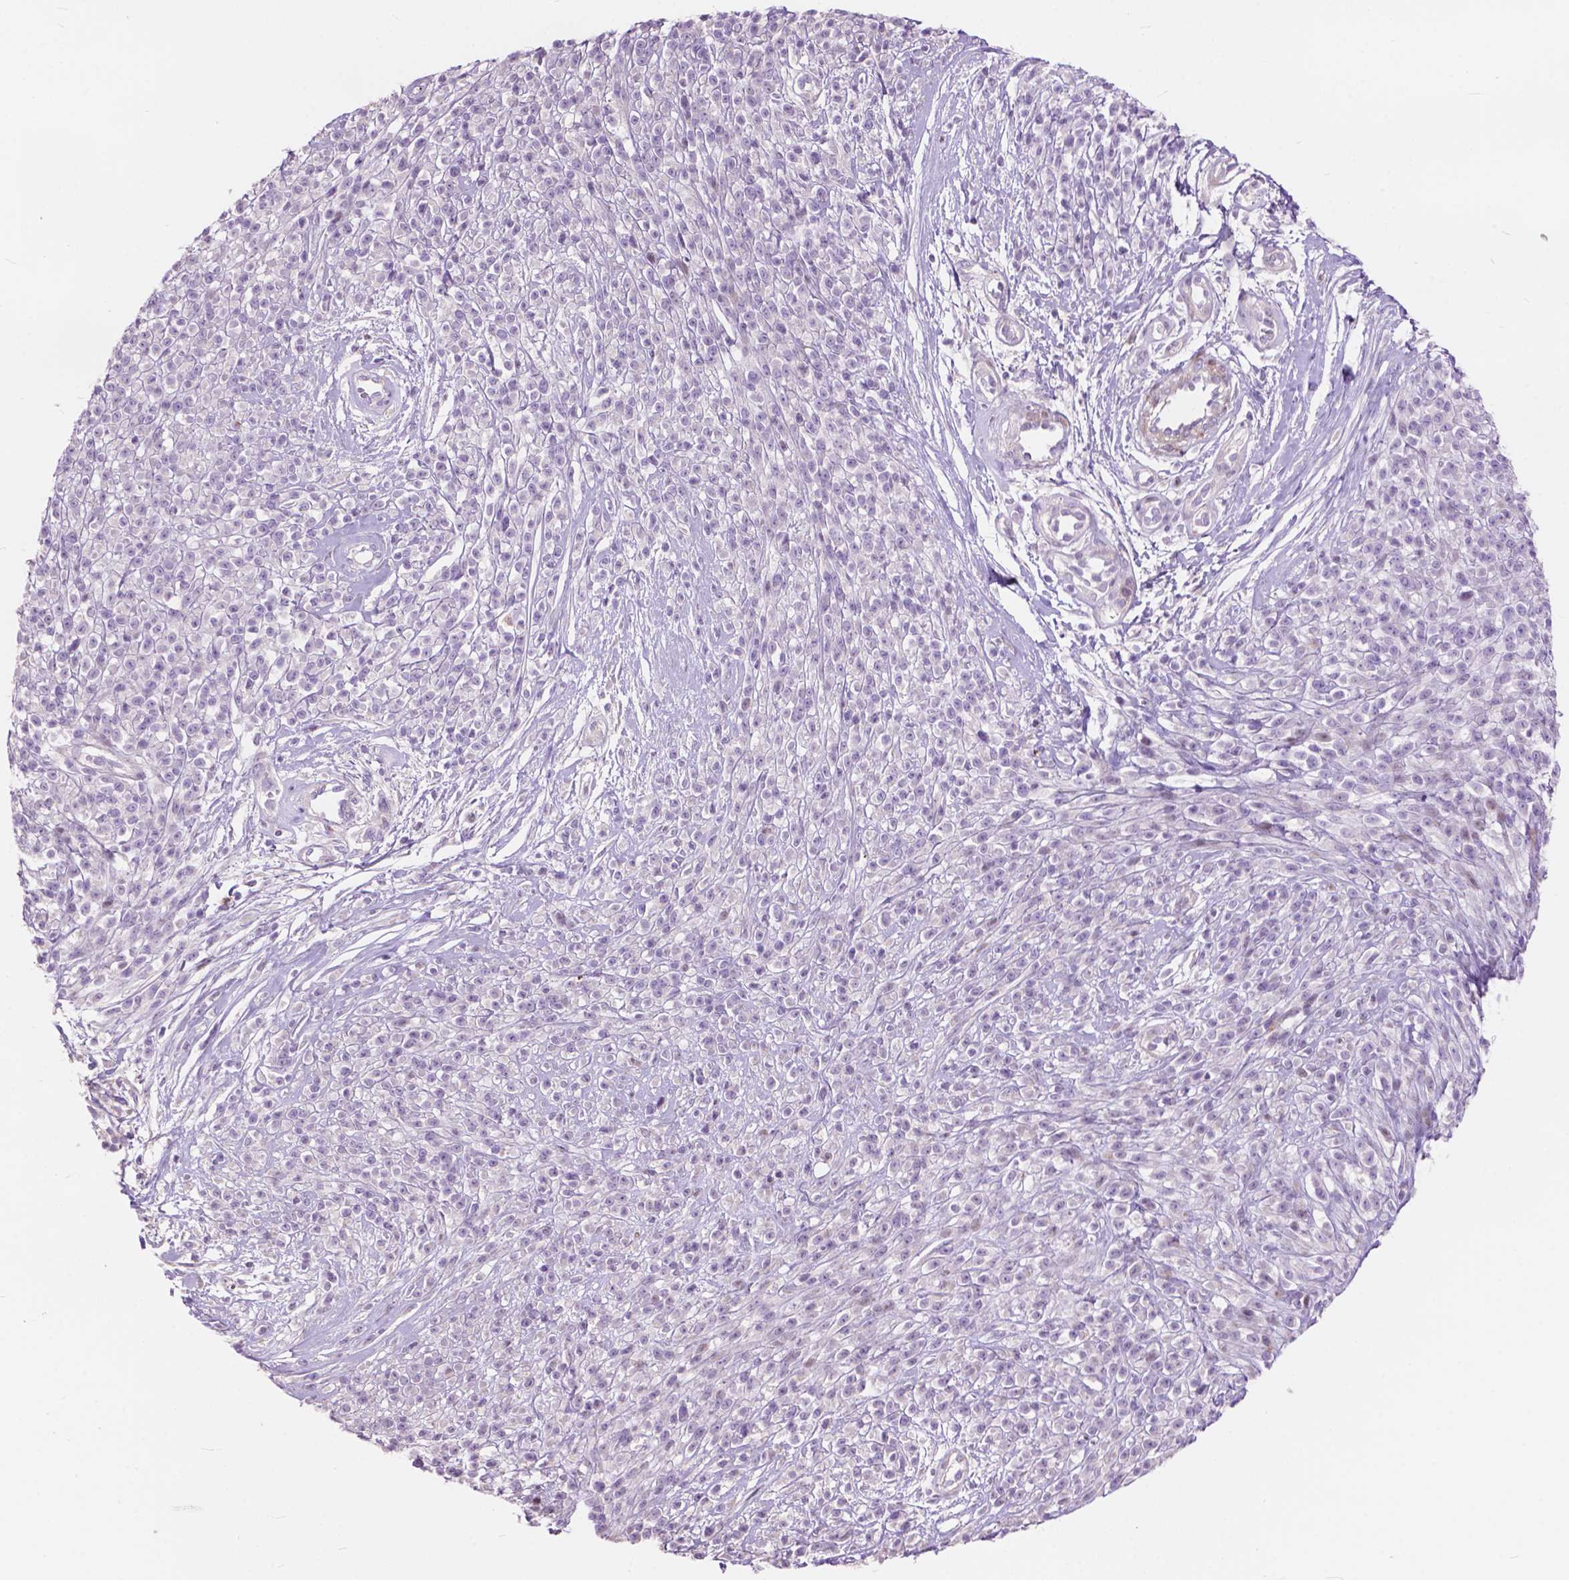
{"staining": {"intensity": "negative", "quantity": "none", "location": "none"}, "tissue": "melanoma", "cell_type": "Tumor cells", "image_type": "cancer", "snomed": [{"axis": "morphology", "description": "Malignant melanoma, NOS"}, {"axis": "topography", "description": "Skin"}, {"axis": "topography", "description": "Skin of trunk"}], "caption": "Immunohistochemistry histopathology image of neoplastic tissue: malignant melanoma stained with DAB displays no significant protein expression in tumor cells.", "gene": "MORN1", "patient": {"sex": "male", "age": 74}}